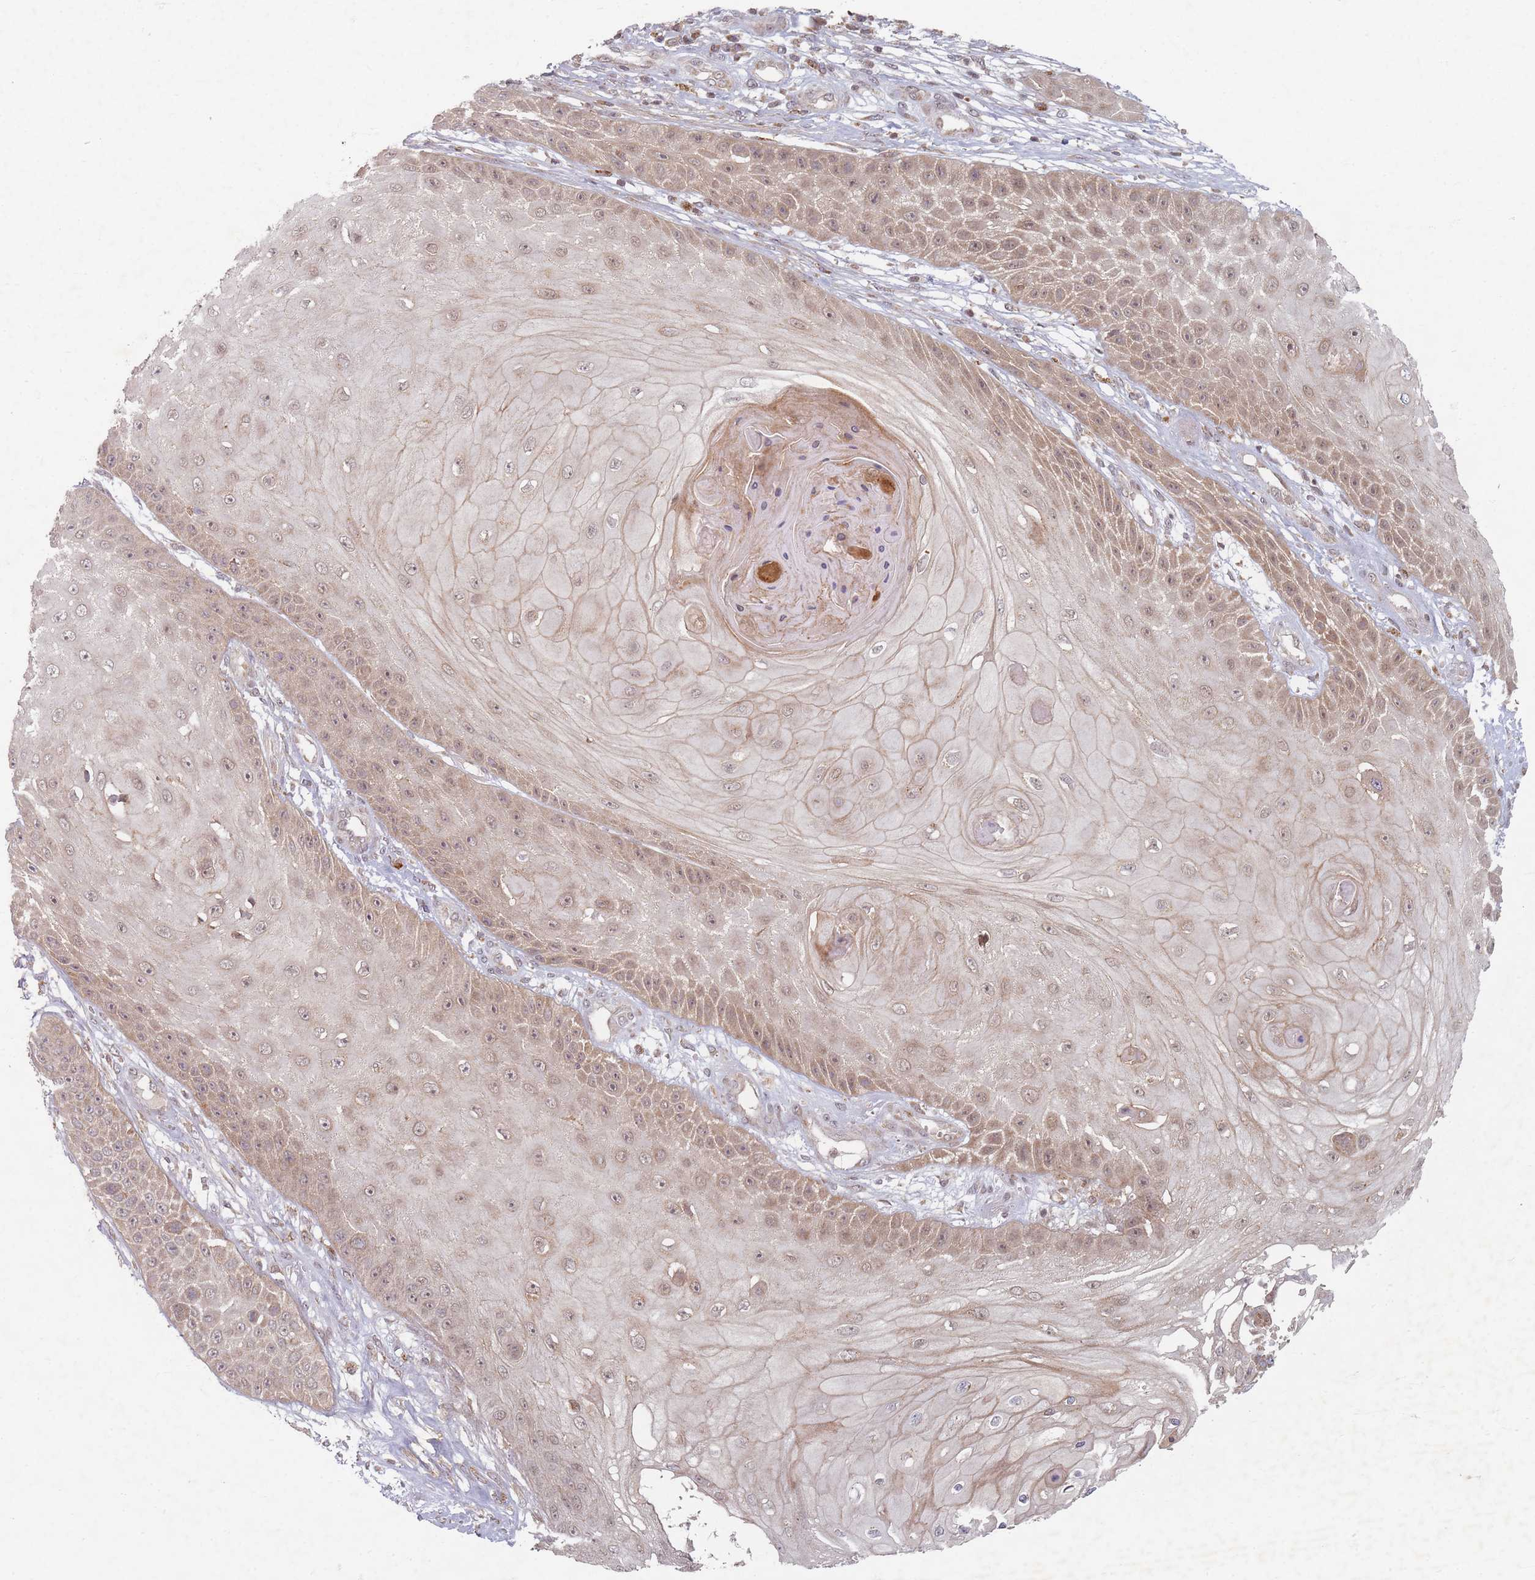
{"staining": {"intensity": "weak", "quantity": "25%-75%", "location": "cytoplasmic/membranous"}, "tissue": "skin cancer", "cell_type": "Tumor cells", "image_type": "cancer", "snomed": [{"axis": "morphology", "description": "Squamous cell carcinoma, NOS"}, {"axis": "topography", "description": "Skin"}], "caption": "Skin cancer tissue reveals weak cytoplasmic/membranous staining in about 25%-75% of tumor cells, visualized by immunohistochemistry.", "gene": "RADX", "patient": {"sex": "male", "age": 70}}